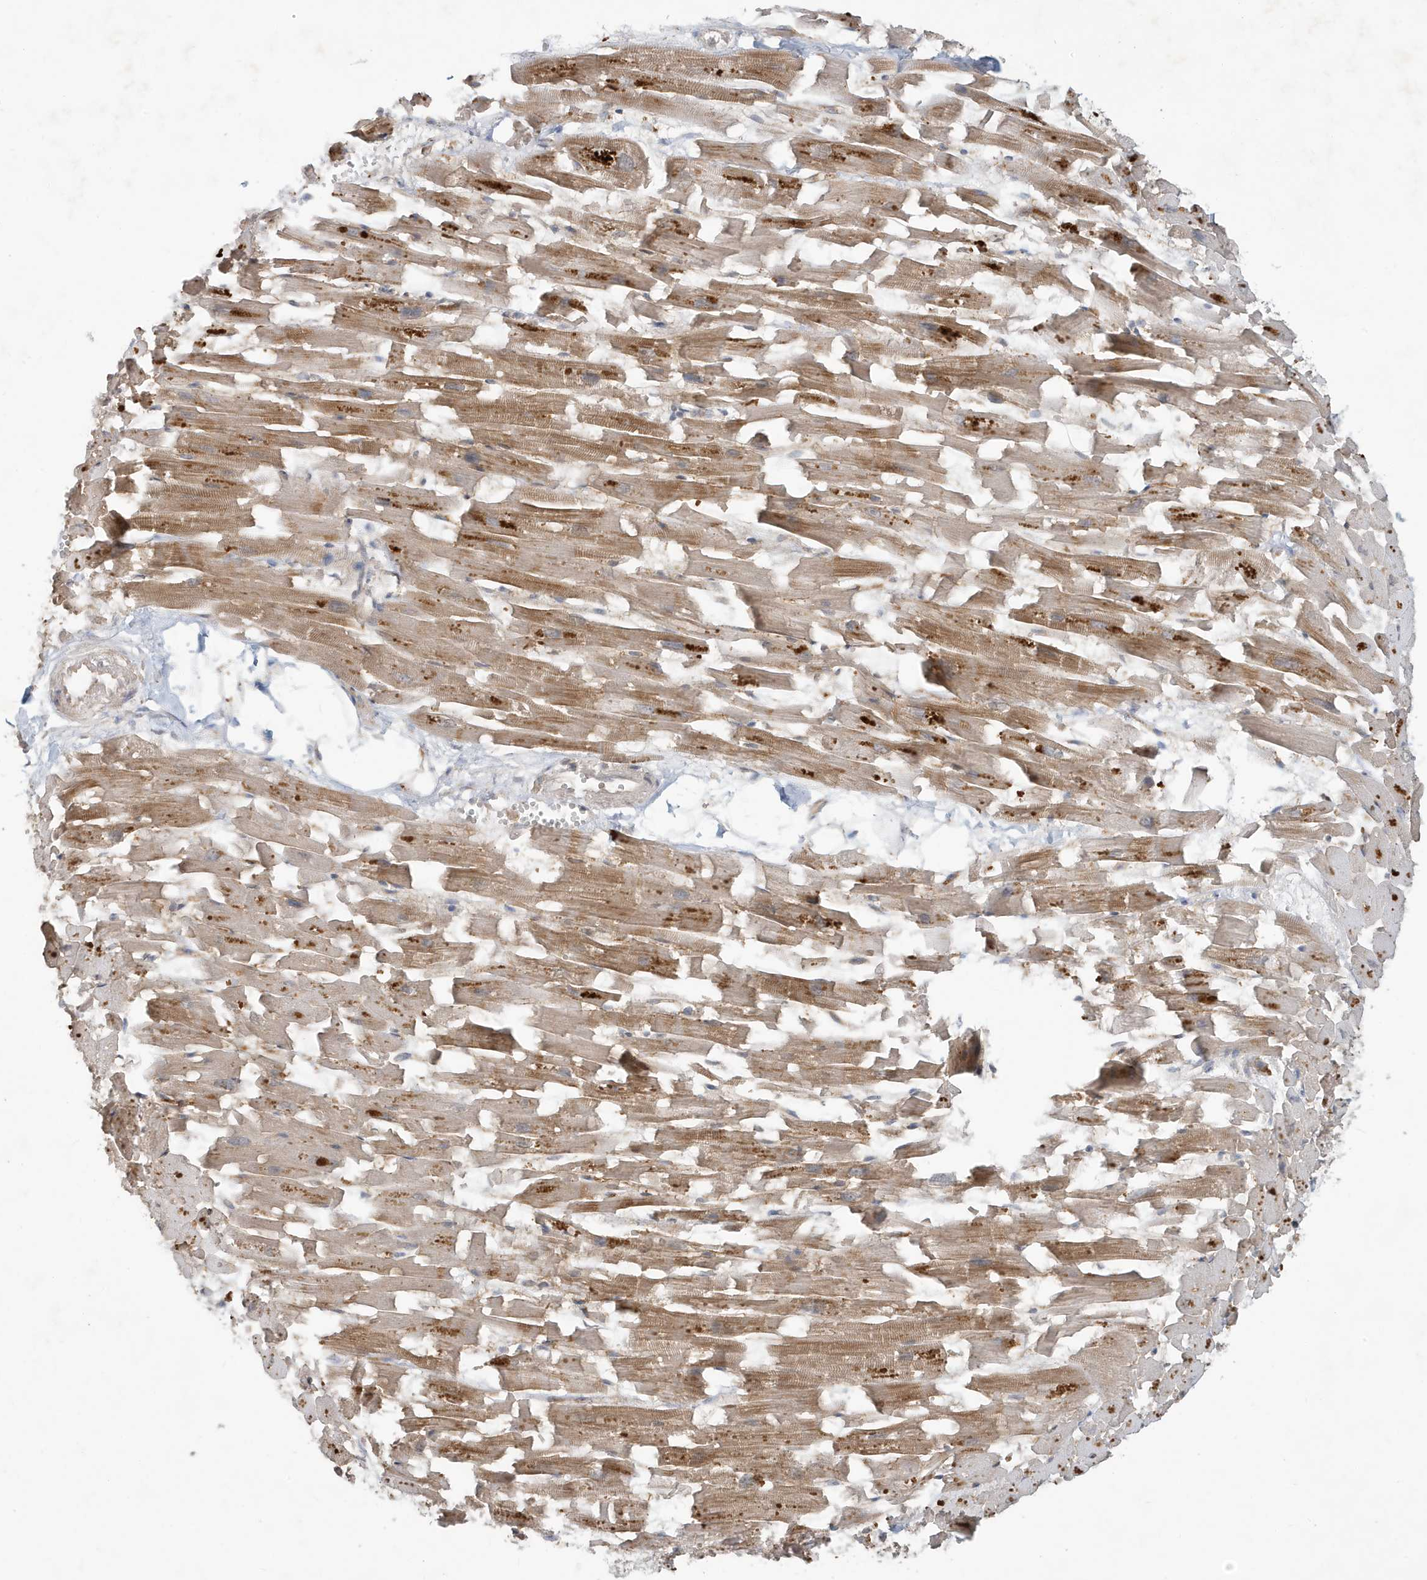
{"staining": {"intensity": "moderate", "quantity": ">75%", "location": "cytoplasmic/membranous"}, "tissue": "heart muscle", "cell_type": "Cardiomyocytes", "image_type": "normal", "snomed": [{"axis": "morphology", "description": "Normal tissue, NOS"}, {"axis": "topography", "description": "Heart"}], "caption": "IHC micrograph of unremarkable human heart muscle stained for a protein (brown), which demonstrates medium levels of moderate cytoplasmic/membranous expression in about >75% of cardiomyocytes.", "gene": "ABCB9", "patient": {"sex": "female", "age": 64}}